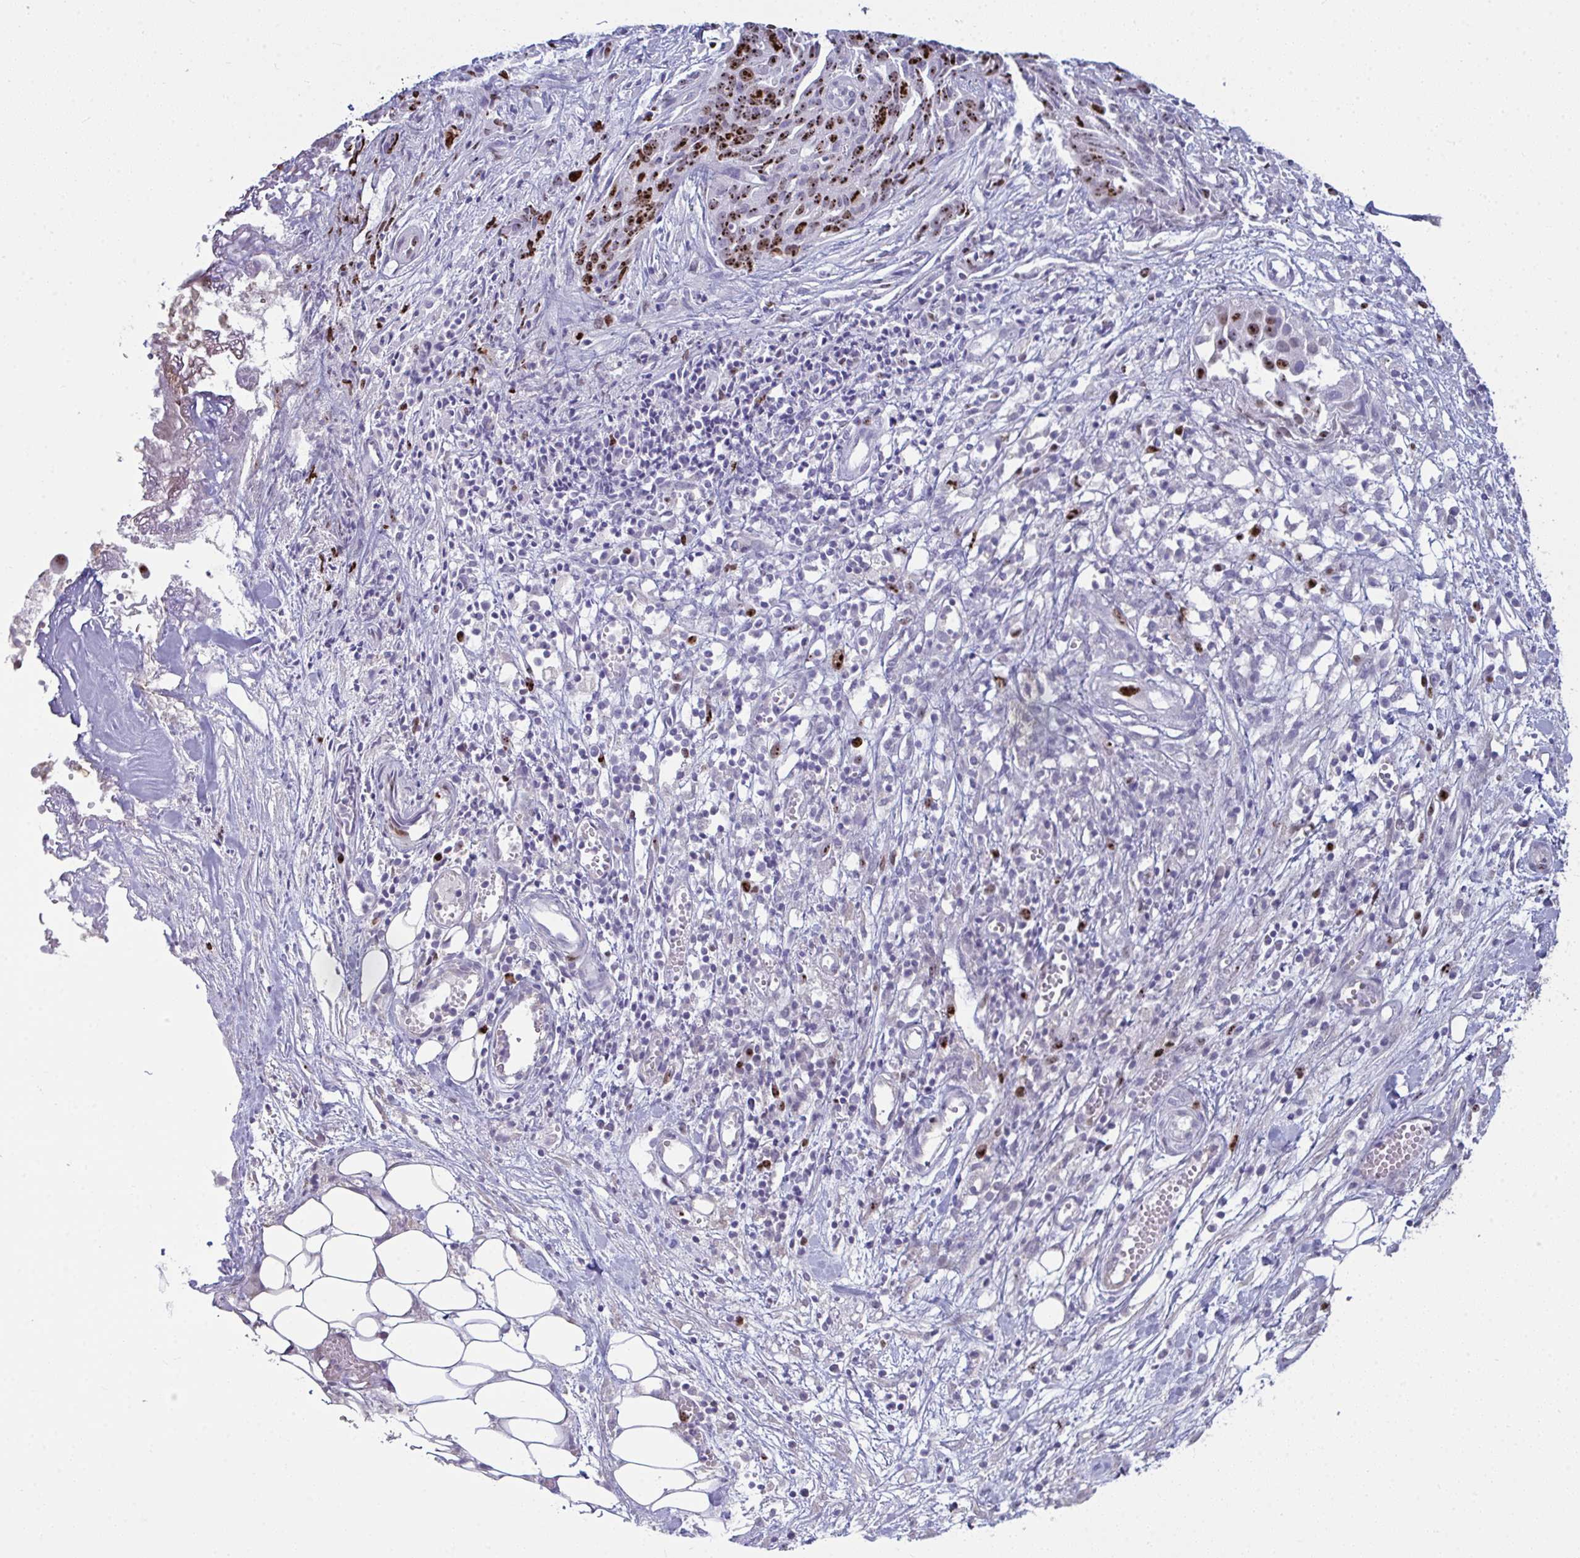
{"staining": {"intensity": "strong", "quantity": "25%-75%", "location": "nuclear"}, "tissue": "ovarian cancer", "cell_type": "Tumor cells", "image_type": "cancer", "snomed": [{"axis": "morphology", "description": "Cystadenocarcinoma, serous, NOS"}, {"axis": "topography", "description": "Soft tissue"}, {"axis": "topography", "description": "Ovary"}], "caption": "Immunohistochemistry (IHC) image of ovarian cancer stained for a protein (brown), which reveals high levels of strong nuclear staining in about 25%-75% of tumor cells.", "gene": "SETD7", "patient": {"sex": "female", "age": 57}}